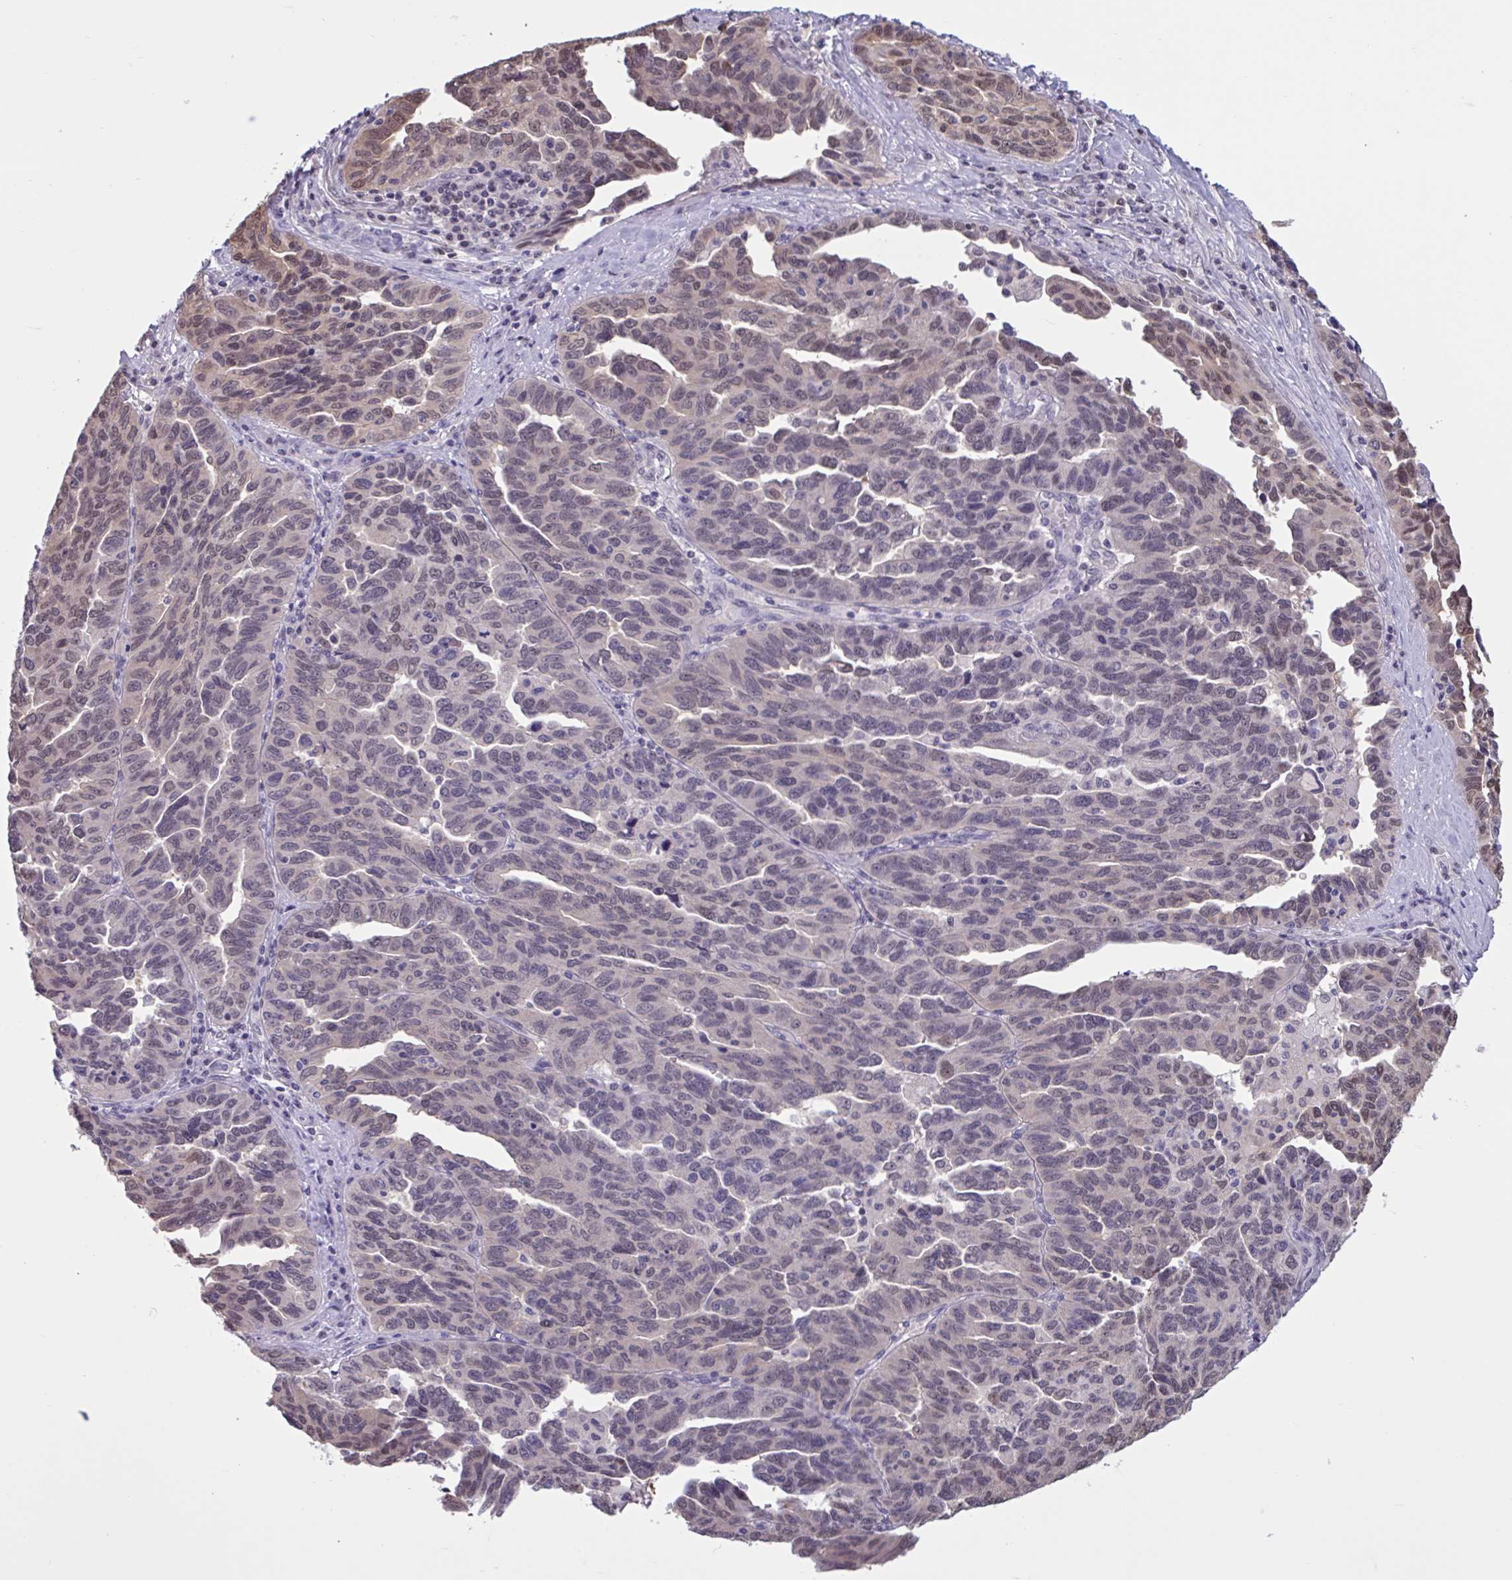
{"staining": {"intensity": "weak", "quantity": "<25%", "location": "nuclear"}, "tissue": "ovarian cancer", "cell_type": "Tumor cells", "image_type": "cancer", "snomed": [{"axis": "morphology", "description": "Cystadenocarcinoma, serous, NOS"}, {"axis": "topography", "description": "Ovary"}], "caption": "This is an IHC micrograph of human serous cystadenocarcinoma (ovarian). There is no expression in tumor cells.", "gene": "RBL1", "patient": {"sex": "female", "age": 64}}